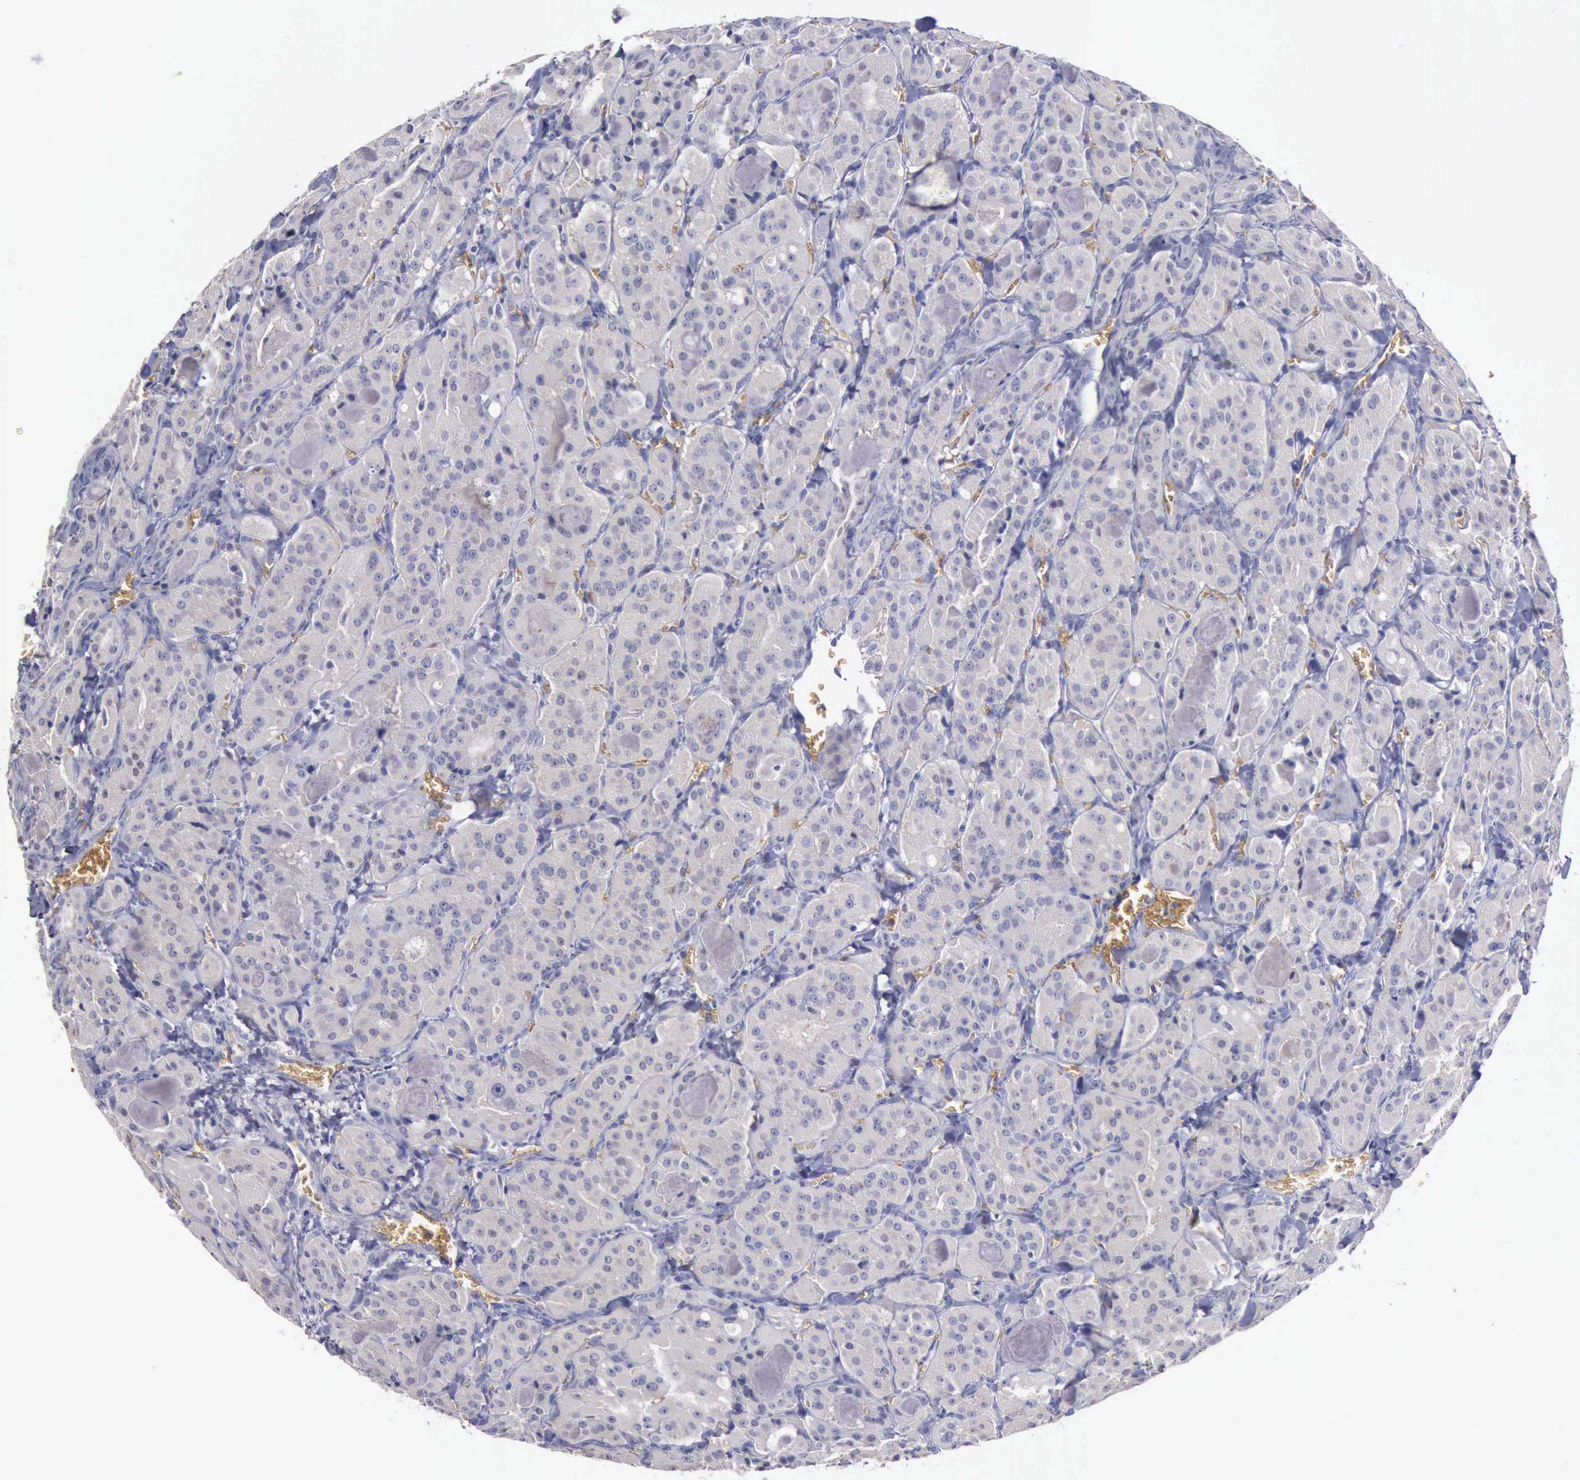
{"staining": {"intensity": "weak", "quantity": ">75%", "location": "cytoplasmic/membranous"}, "tissue": "thyroid cancer", "cell_type": "Tumor cells", "image_type": "cancer", "snomed": [{"axis": "morphology", "description": "Carcinoma, NOS"}, {"axis": "topography", "description": "Thyroid gland"}], "caption": "Immunohistochemical staining of human thyroid cancer displays low levels of weak cytoplasmic/membranous expression in about >75% of tumor cells.", "gene": "CEP128", "patient": {"sex": "male", "age": 76}}